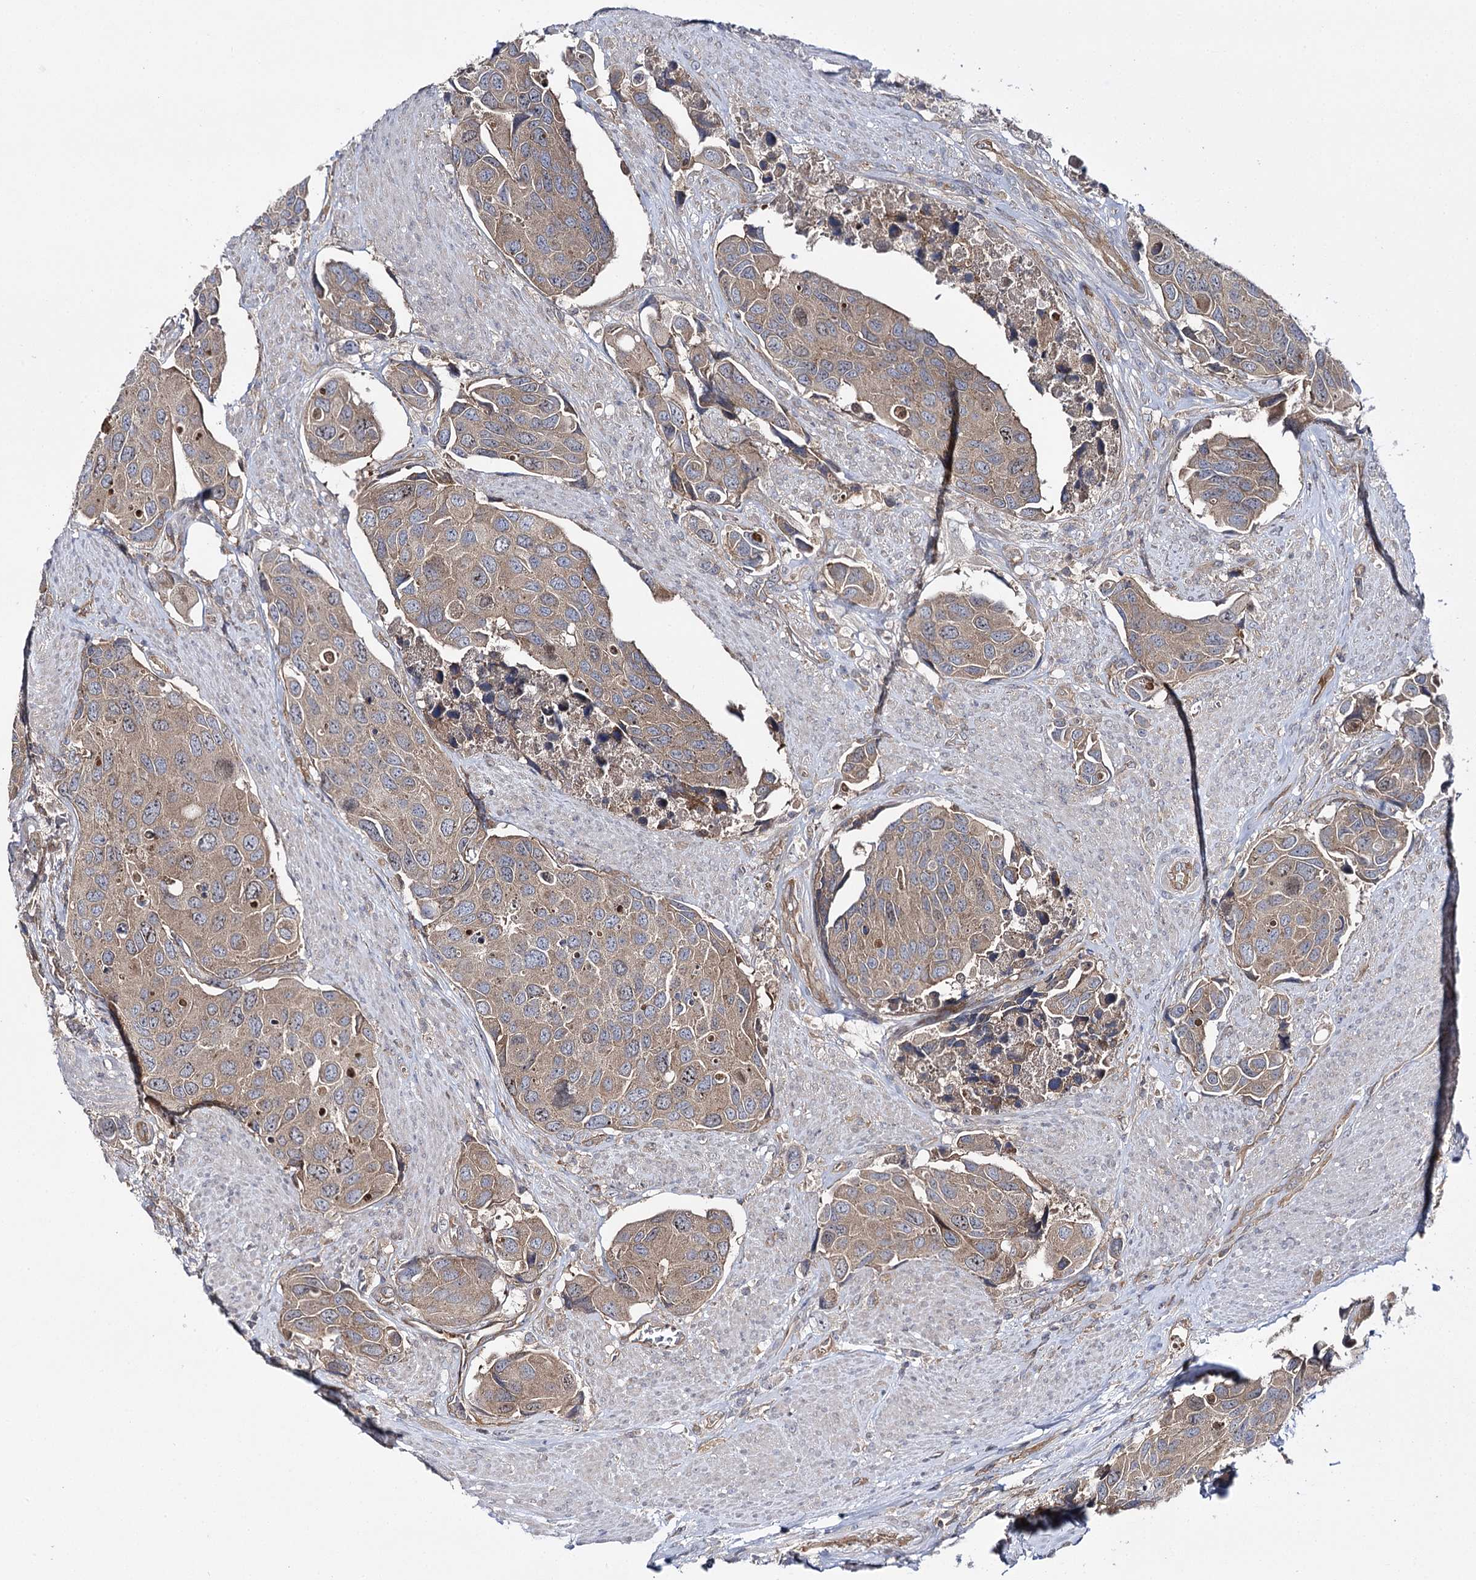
{"staining": {"intensity": "weak", "quantity": "25%-75%", "location": "cytoplasmic/membranous"}, "tissue": "urothelial cancer", "cell_type": "Tumor cells", "image_type": "cancer", "snomed": [{"axis": "morphology", "description": "Urothelial carcinoma, High grade"}, {"axis": "topography", "description": "Urinary bladder"}], "caption": "DAB (3,3'-diaminobenzidine) immunohistochemical staining of urothelial cancer demonstrates weak cytoplasmic/membranous protein staining in about 25%-75% of tumor cells.", "gene": "BCR", "patient": {"sex": "male", "age": 74}}